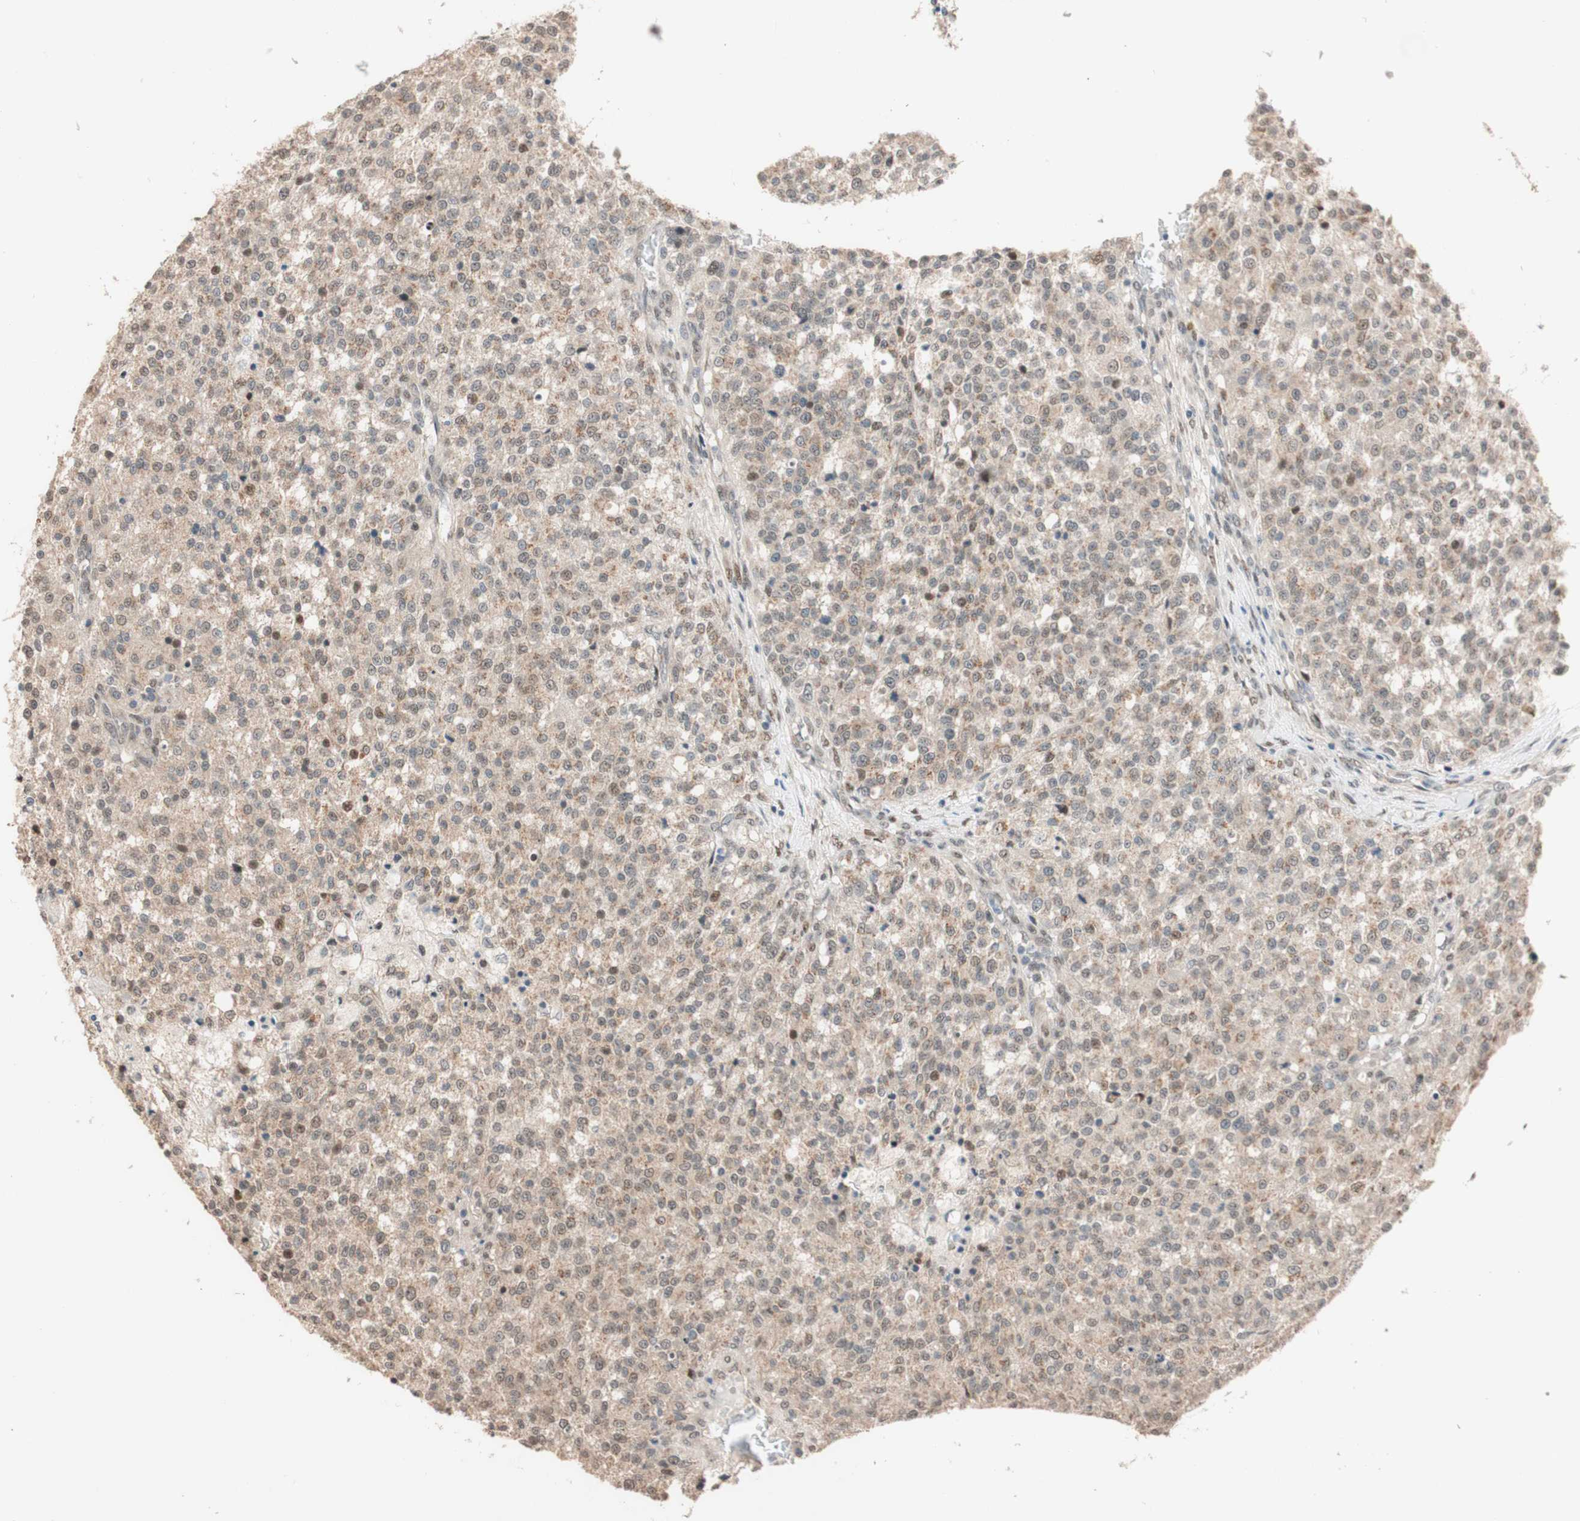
{"staining": {"intensity": "weak", "quantity": "<25%", "location": "cytoplasmic/membranous"}, "tissue": "testis cancer", "cell_type": "Tumor cells", "image_type": "cancer", "snomed": [{"axis": "morphology", "description": "Seminoma, NOS"}, {"axis": "topography", "description": "Testis"}], "caption": "Immunohistochemical staining of human testis cancer displays no significant positivity in tumor cells. (Immunohistochemistry (ihc), brightfield microscopy, high magnification).", "gene": "CCNC", "patient": {"sex": "male", "age": 59}}